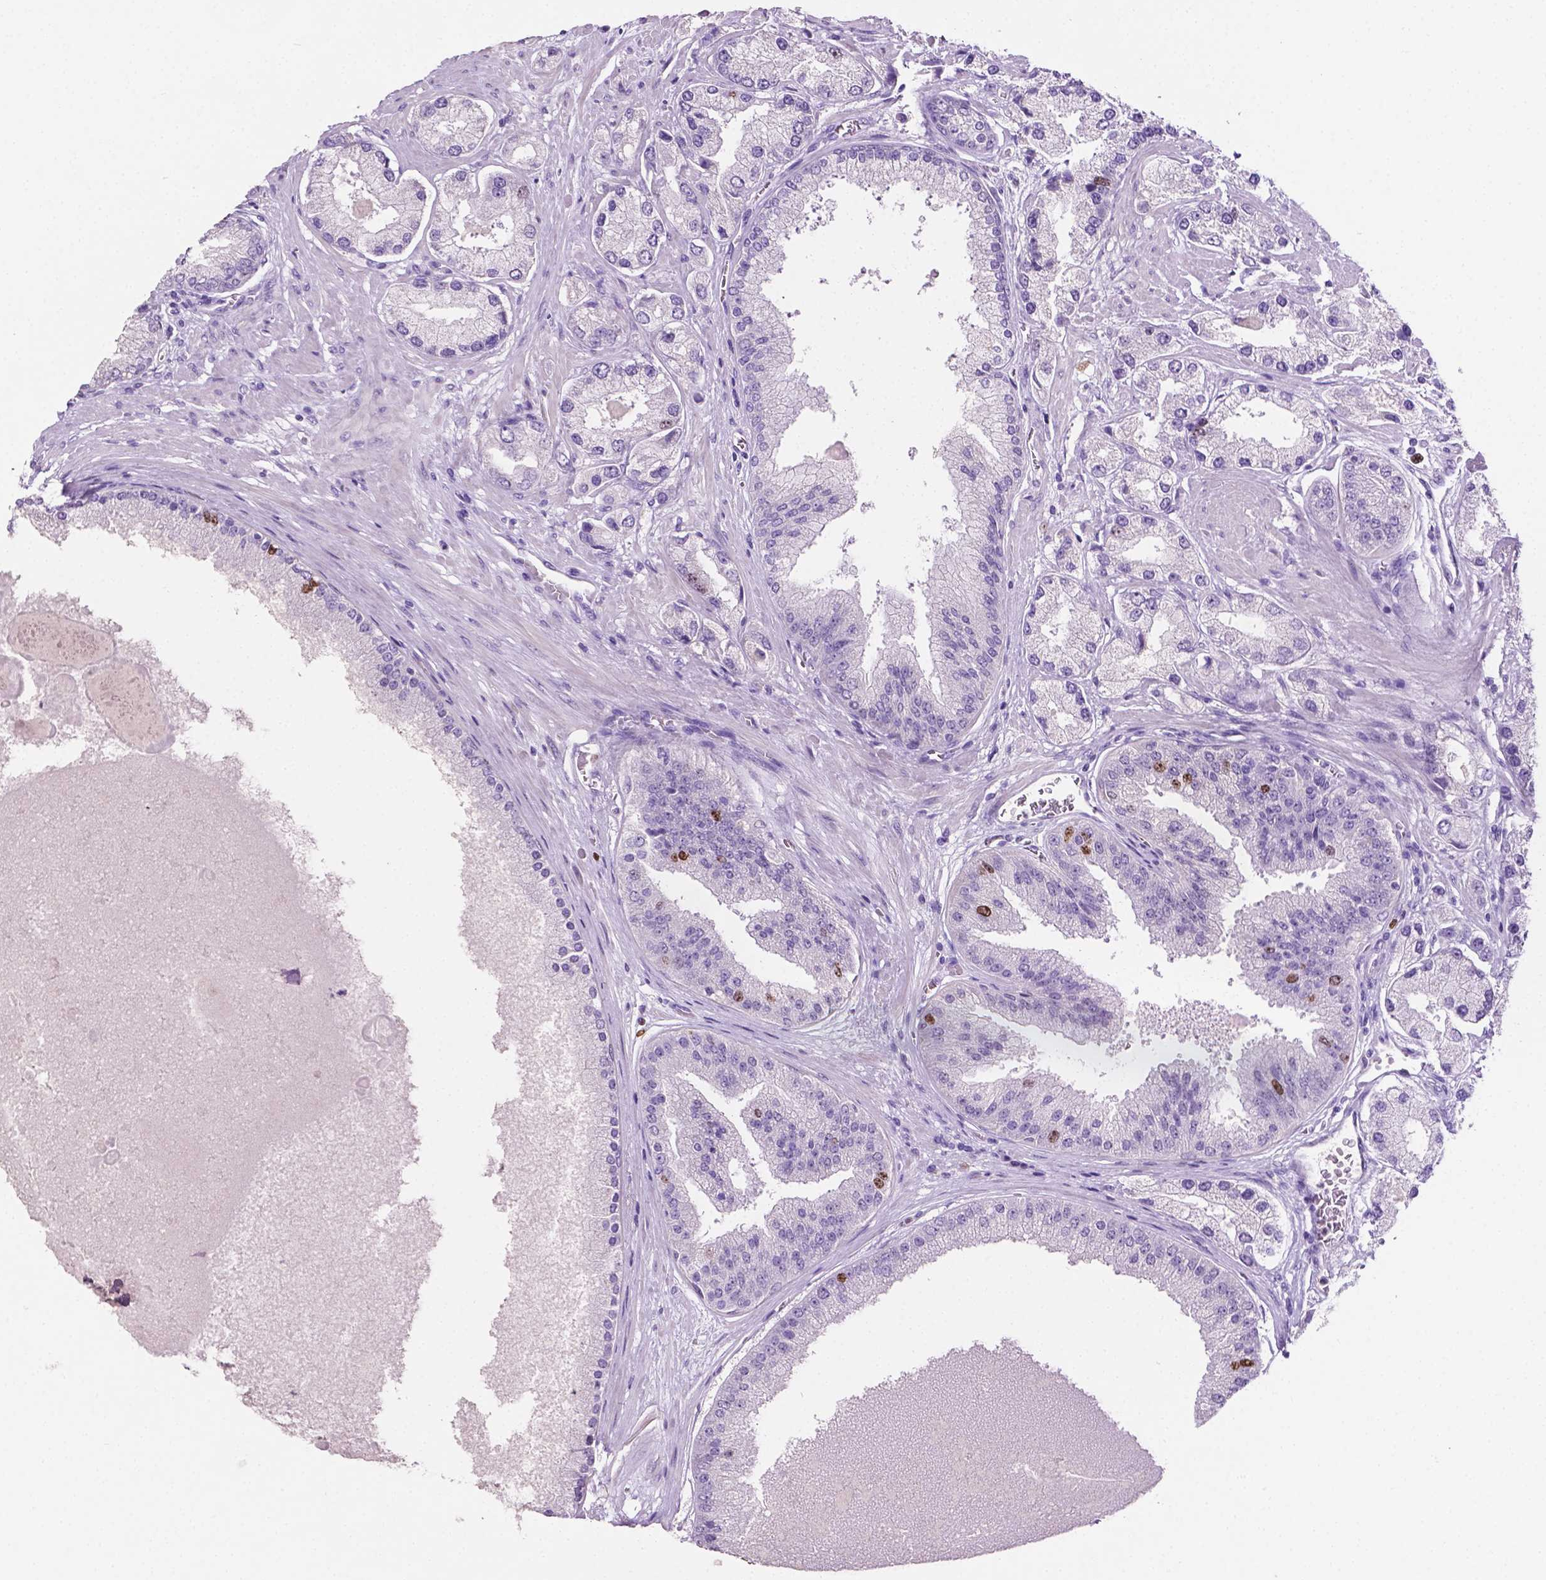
{"staining": {"intensity": "negative", "quantity": "none", "location": "none"}, "tissue": "prostate cancer", "cell_type": "Tumor cells", "image_type": "cancer", "snomed": [{"axis": "morphology", "description": "Adenocarcinoma, High grade"}, {"axis": "topography", "description": "Prostate"}], "caption": "High-grade adenocarcinoma (prostate) was stained to show a protein in brown. There is no significant positivity in tumor cells.", "gene": "SIAH2", "patient": {"sex": "male", "age": 67}}